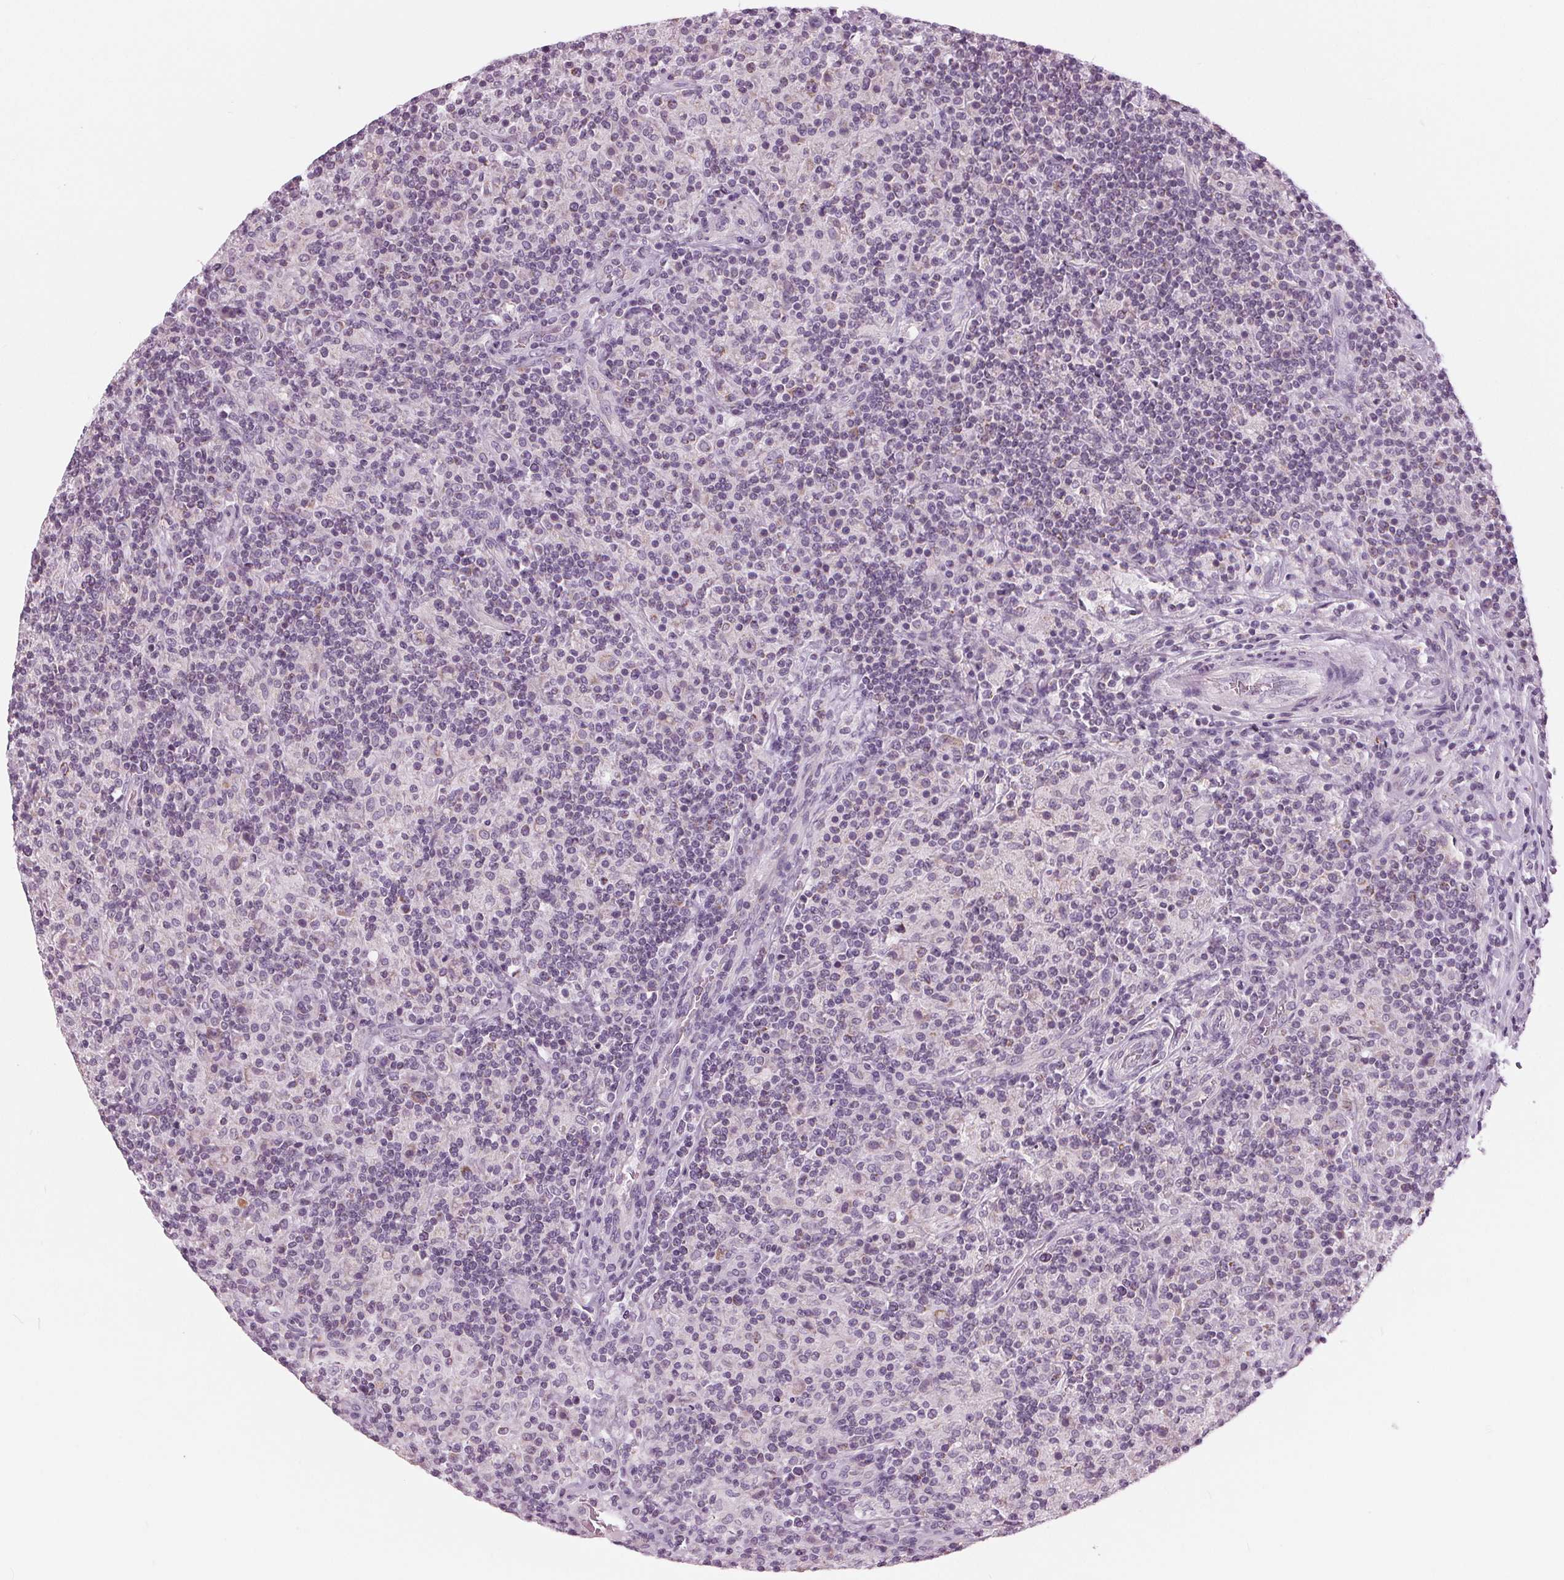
{"staining": {"intensity": "negative", "quantity": "none", "location": "none"}, "tissue": "lymphoma", "cell_type": "Tumor cells", "image_type": "cancer", "snomed": [{"axis": "morphology", "description": "Hodgkin's disease, NOS"}, {"axis": "topography", "description": "Lymph node"}], "caption": "Tumor cells are negative for protein expression in human lymphoma.", "gene": "SAMD4A", "patient": {"sex": "male", "age": 70}}